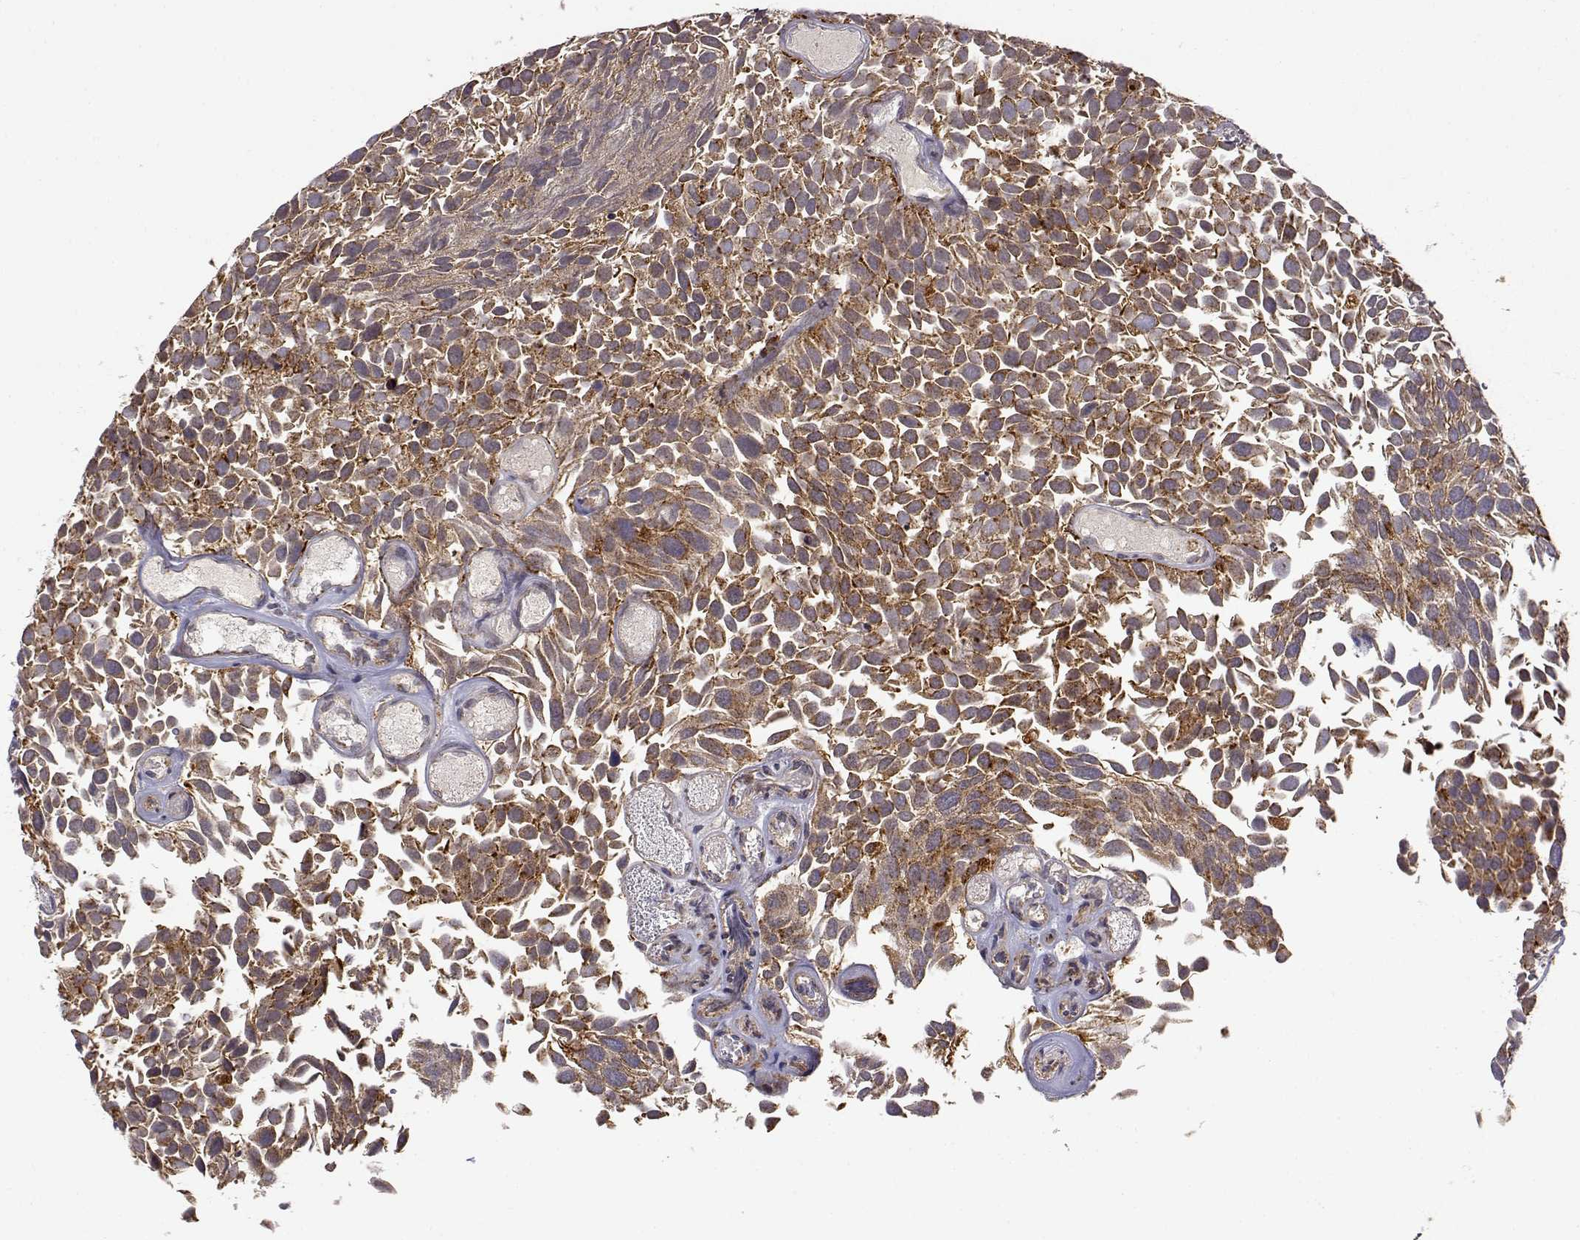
{"staining": {"intensity": "strong", "quantity": ">75%", "location": "cytoplasmic/membranous"}, "tissue": "urothelial cancer", "cell_type": "Tumor cells", "image_type": "cancer", "snomed": [{"axis": "morphology", "description": "Urothelial carcinoma, Low grade"}, {"axis": "topography", "description": "Urinary bladder"}], "caption": "Tumor cells exhibit strong cytoplasmic/membranous staining in about >75% of cells in urothelial cancer. The staining was performed using DAB to visualize the protein expression in brown, while the nuclei were stained in blue with hematoxylin (Magnification: 20x).", "gene": "RNF13", "patient": {"sex": "female", "age": 69}}